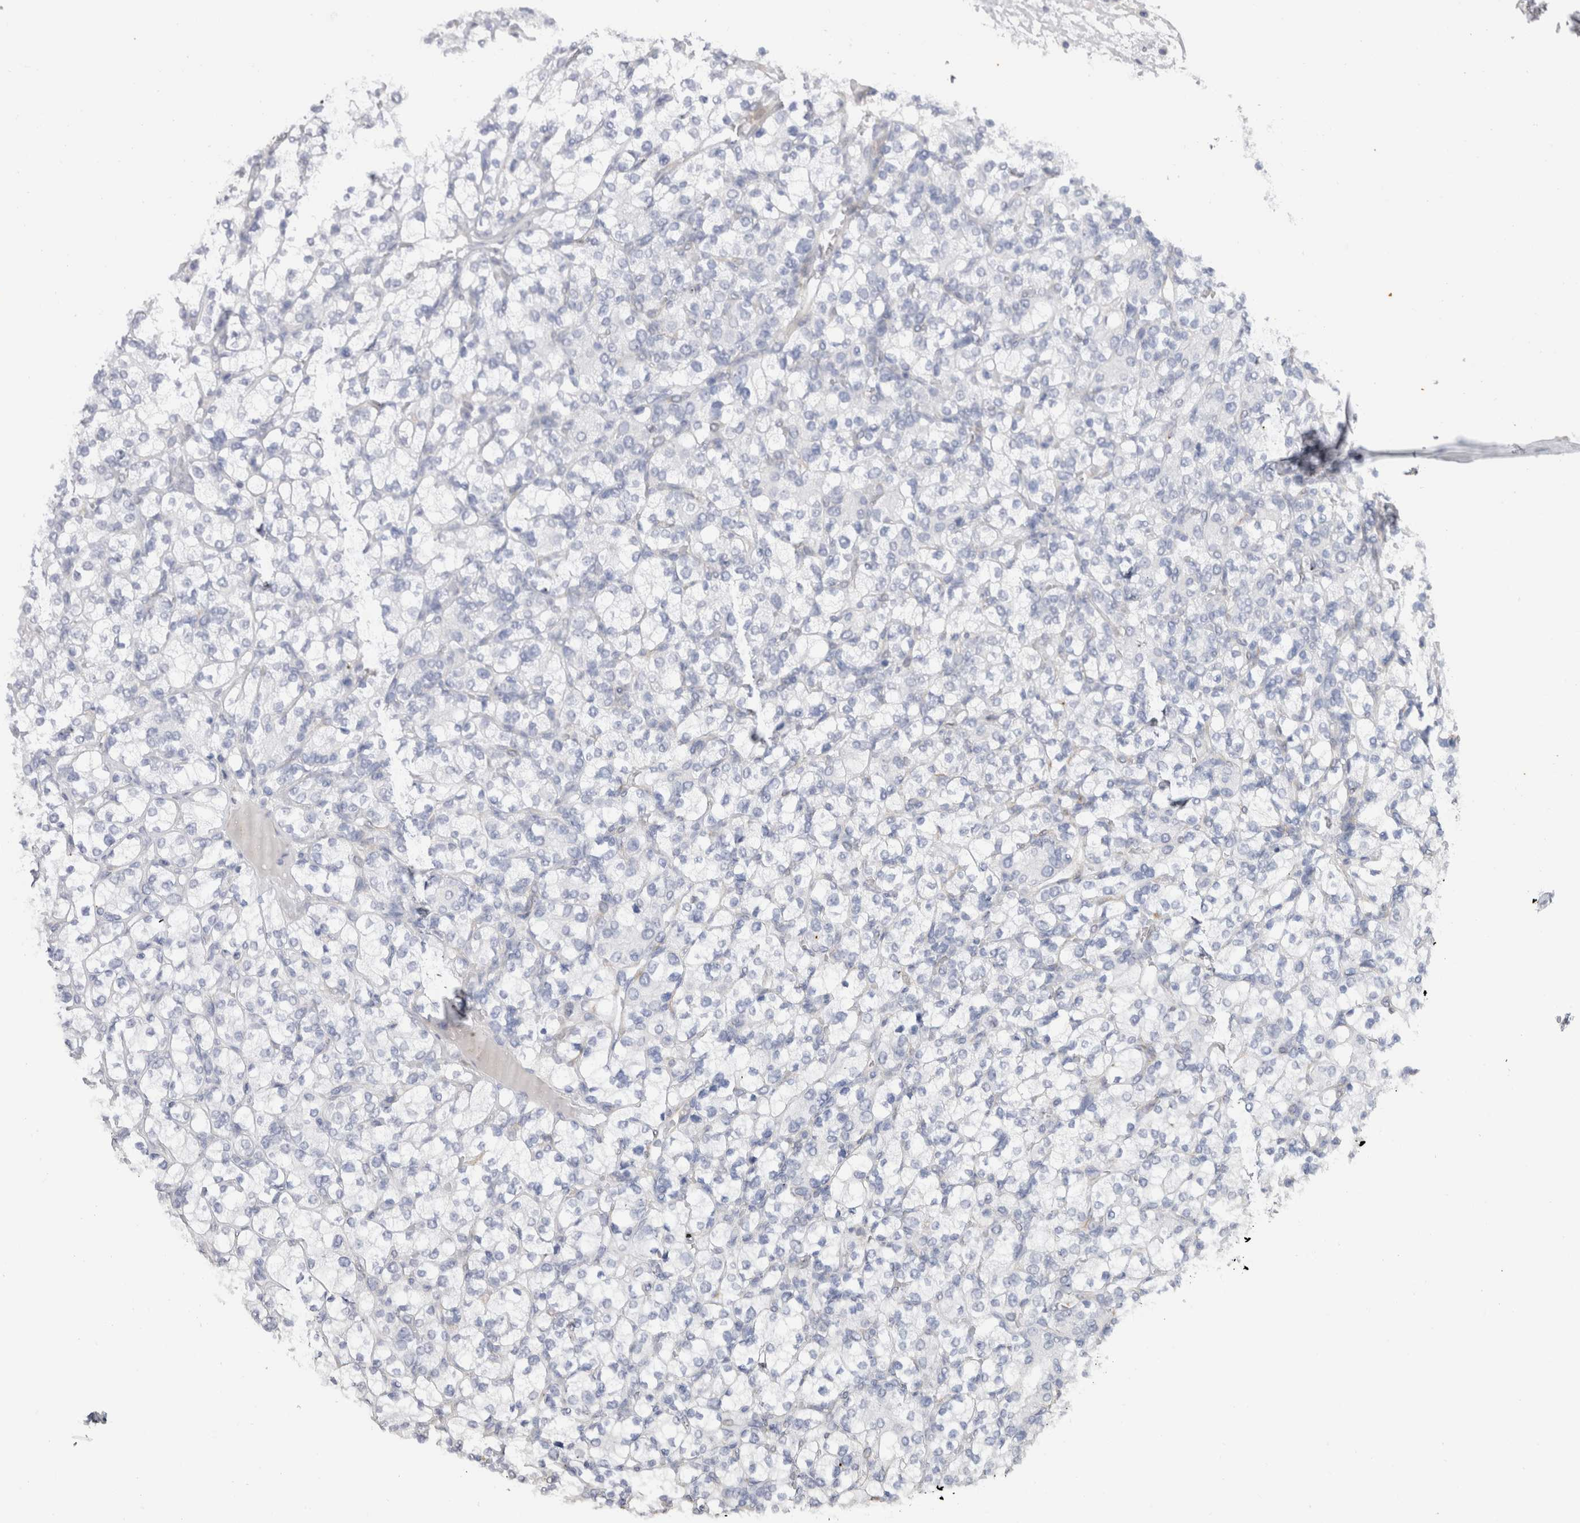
{"staining": {"intensity": "negative", "quantity": "none", "location": "none"}, "tissue": "renal cancer", "cell_type": "Tumor cells", "image_type": "cancer", "snomed": [{"axis": "morphology", "description": "Adenocarcinoma, NOS"}, {"axis": "topography", "description": "Kidney"}], "caption": "The micrograph shows no staining of tumor cells in renal cancer.", "gene": "C9orf50", "patient": {"sex": "male", "age": 77}}